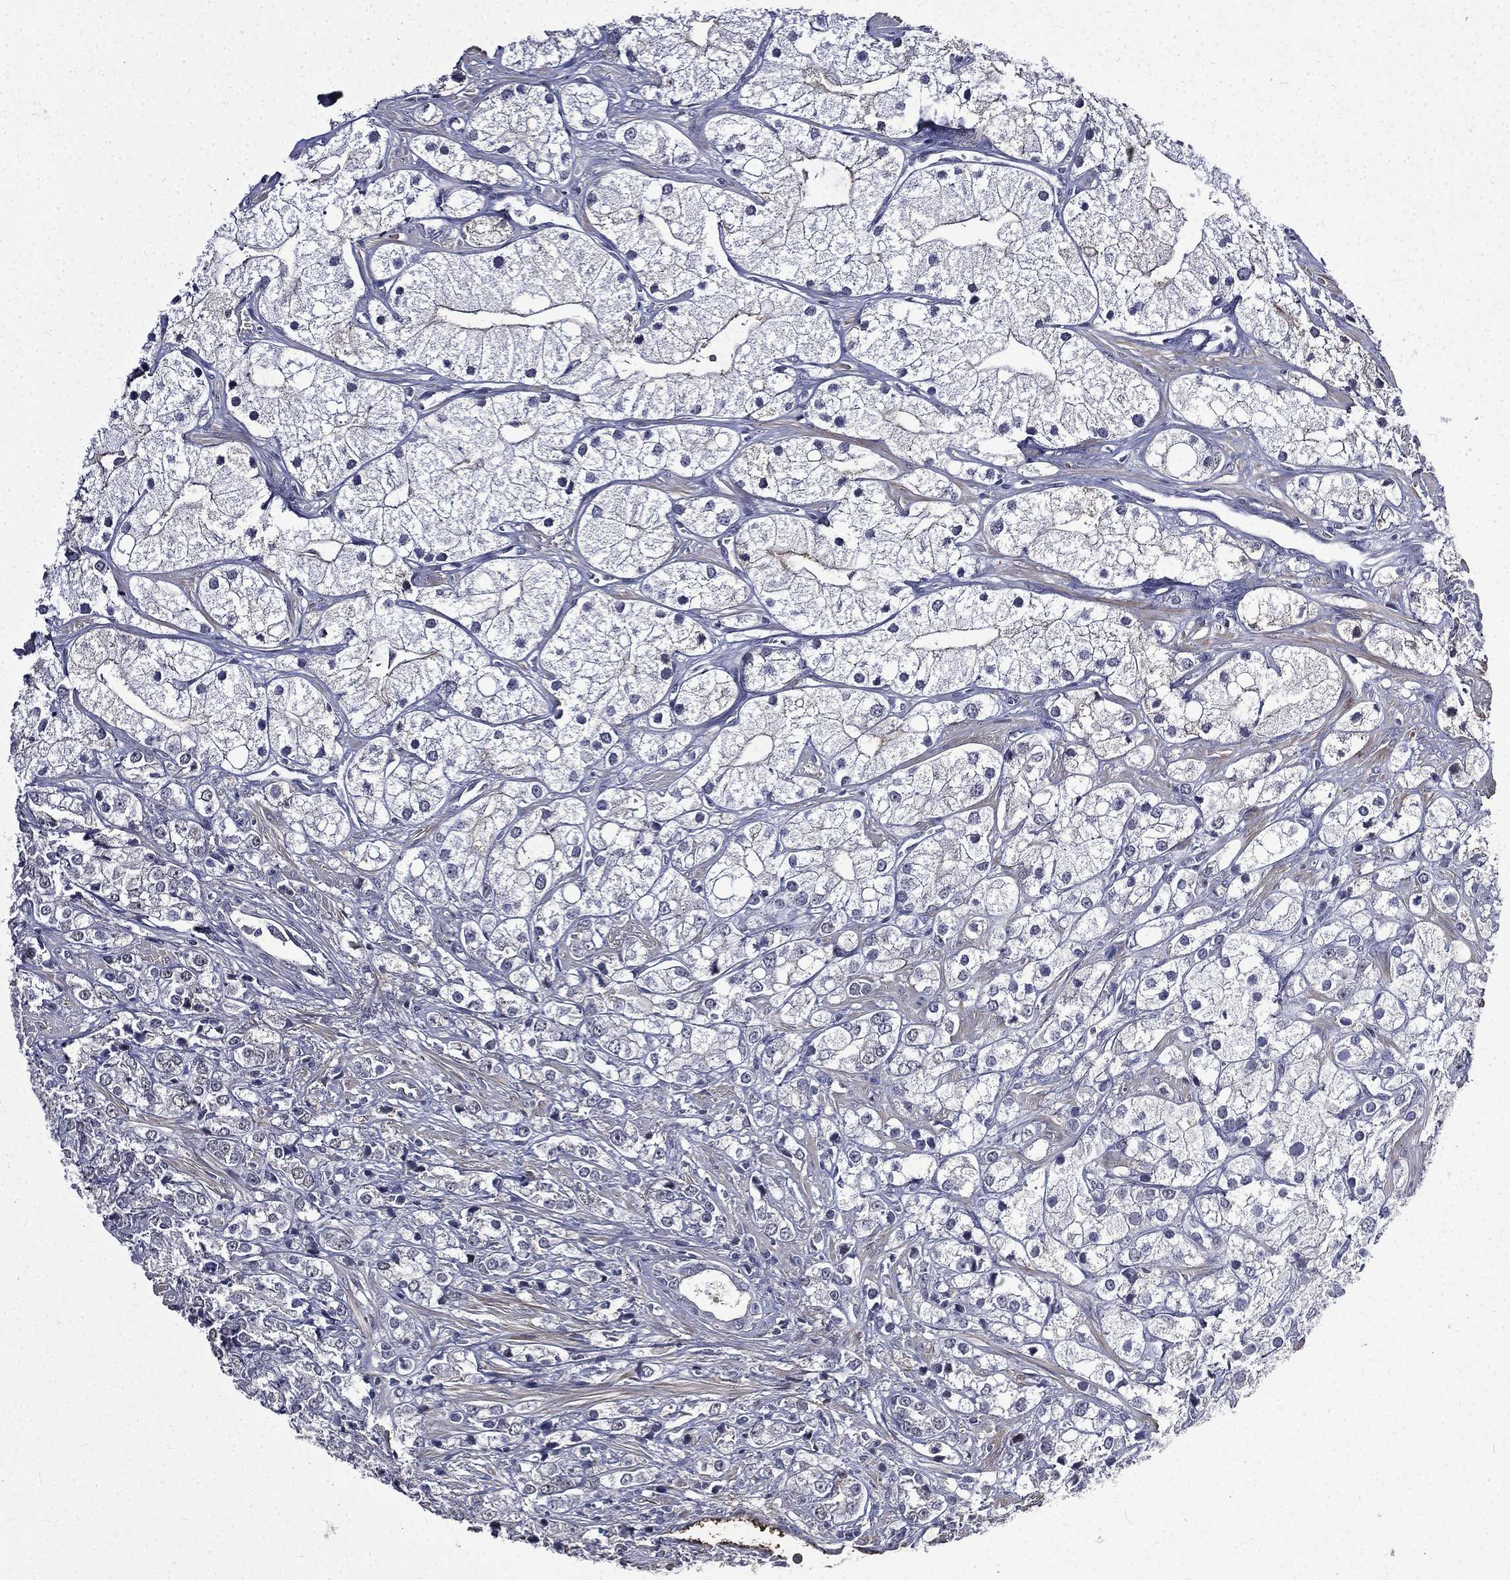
{"staining": {"intensity": "negative", "quantity": "none", "location": "none"}, "tissue": "prostate cancer", "cell_type": "Tumor cells", "image_type": "cancer", "snomed": [{"axis": "morphology", "description": "Adenocarcinoma, NOS"}, {"axis": "topography", "description": "Prostate and seminal vesicle, NOS"}, {"axis": "topography", "description": "Prostate"}], "caption": "Tumor cells are negative for protein expression in human prostate adenocarcinoma. (DAB (3,3'-diaminobenzidine) immunohistochemistry (IHC), high magnification).", "gene": "FGG", "patient": {"sex": "male", "age": 79}}